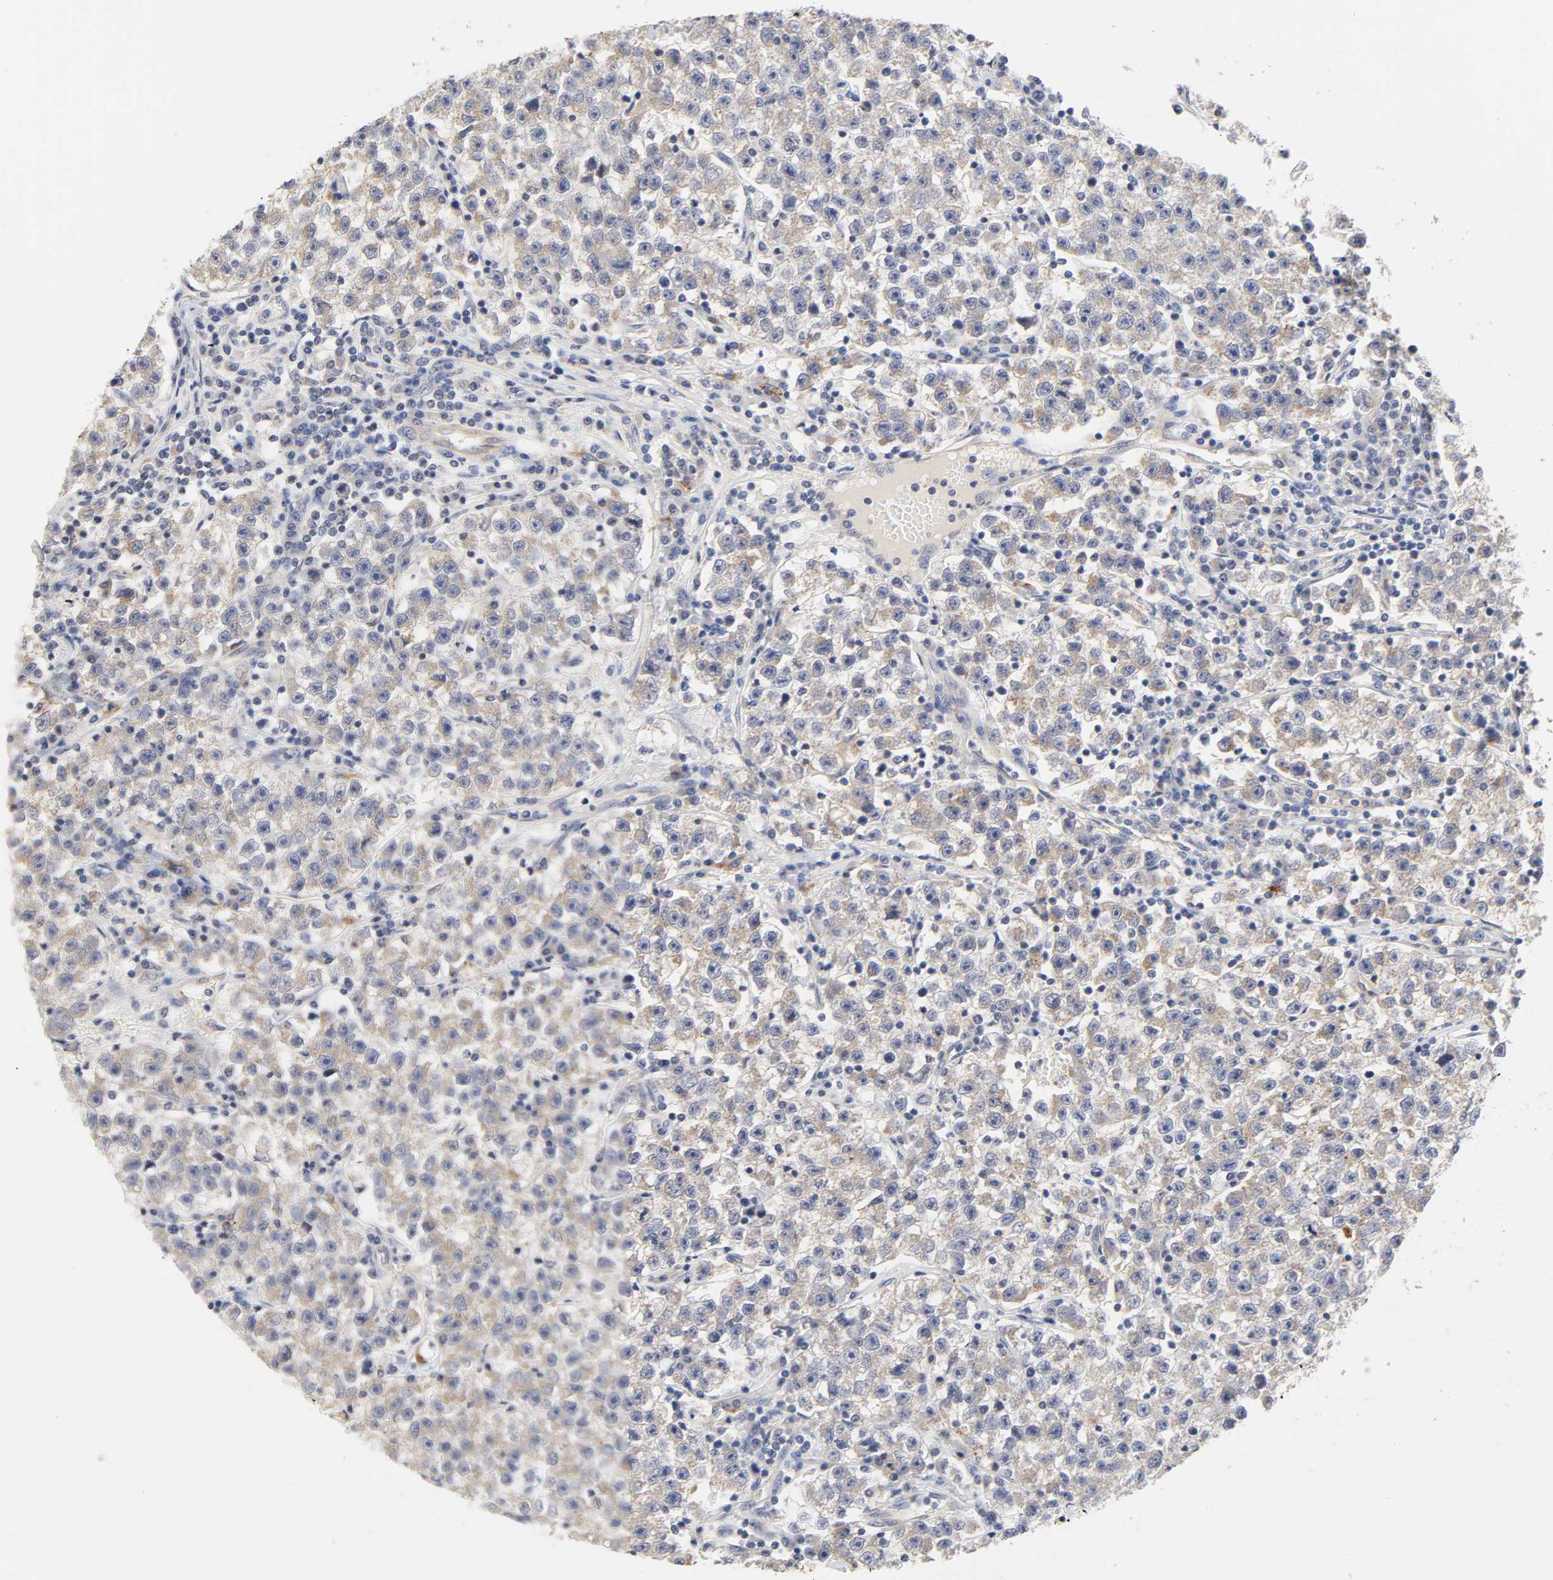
{"staining": {"intensity": "weak", "quantity": ">75%", "location": "cytoplasmic/membranous"}, "tissue": "testis cancer", "cell_type": "Tumor cells", "image_type": "cancer", "snomed": [{"axis": "morphology", "description": "Seminoma, NOS"}, {"axis": "topography", "description": "Testis"}], "caption": "A photomicrograph of human seminoma (testis) stained for a protein shows weak cytoplasmic/membranous brown staining in tumor cells. Using DAB (brown) and hematoxylin (blue) stains, captured at high magnification using brightfield microscopy.", "gene": "C17orf75", "patient": {"sex": "male", "age": 22}}